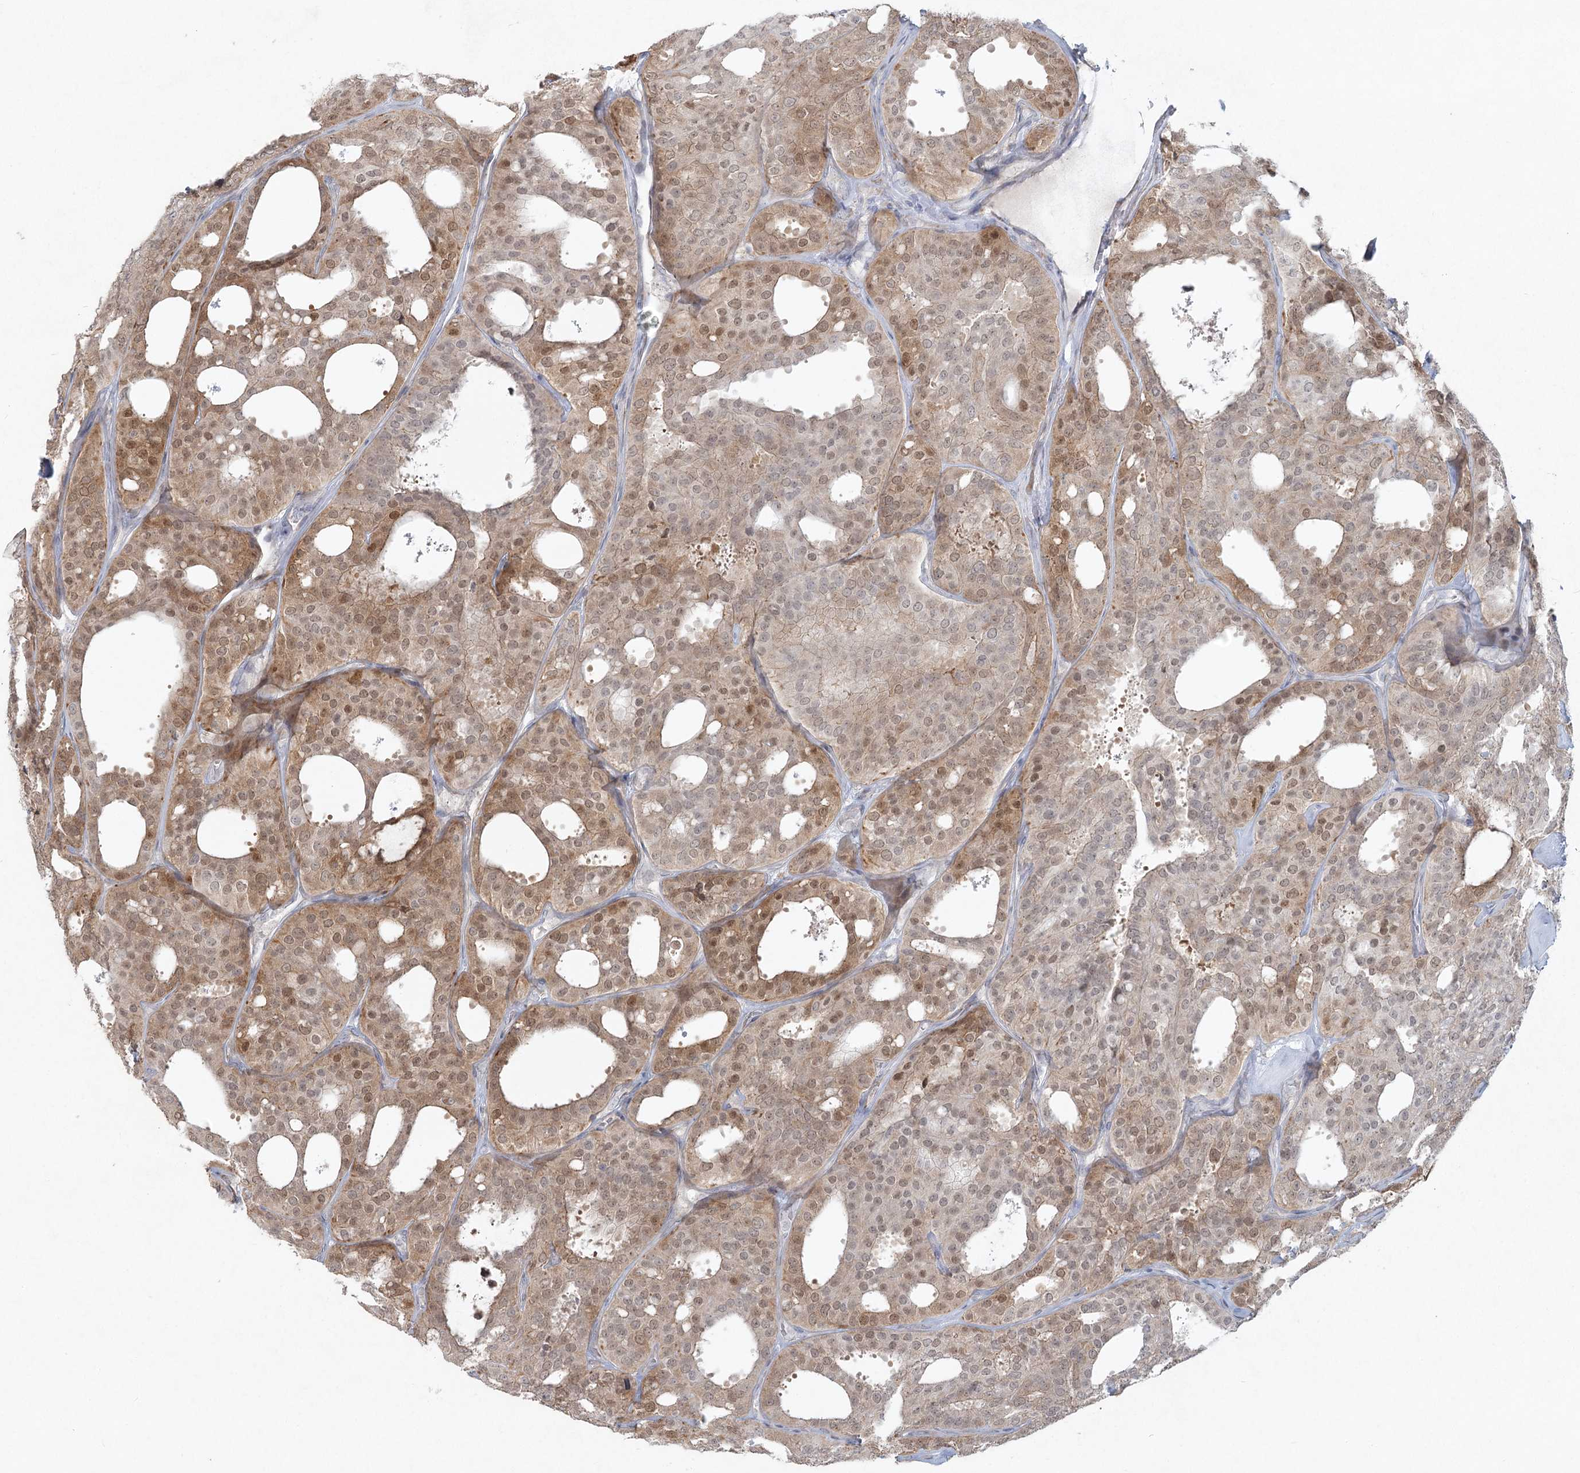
{"staining": {"intensity": "weak", "quantity": "<25%", "location": "cytoplasmic/membranous,nuclear"}, "tissue": "thyroid cancer", "cell_type": "Tumor cells", "image_type": "cancer", "snomed": [{"axis": "morphology", "description": "Follicular adenoma carcinoma, NOS"}, {"axis": "topography", "description": "Thyroid gland"}], "caption": "DAB (3,3'-diaminobenzidine) immunohistochemical staining of human thyroid follicular adenoma carcinoma reveals no significant positivity in tumor cells.", "gene": "LRP2BP", "patient": {"sex": "male", "age": 75}}